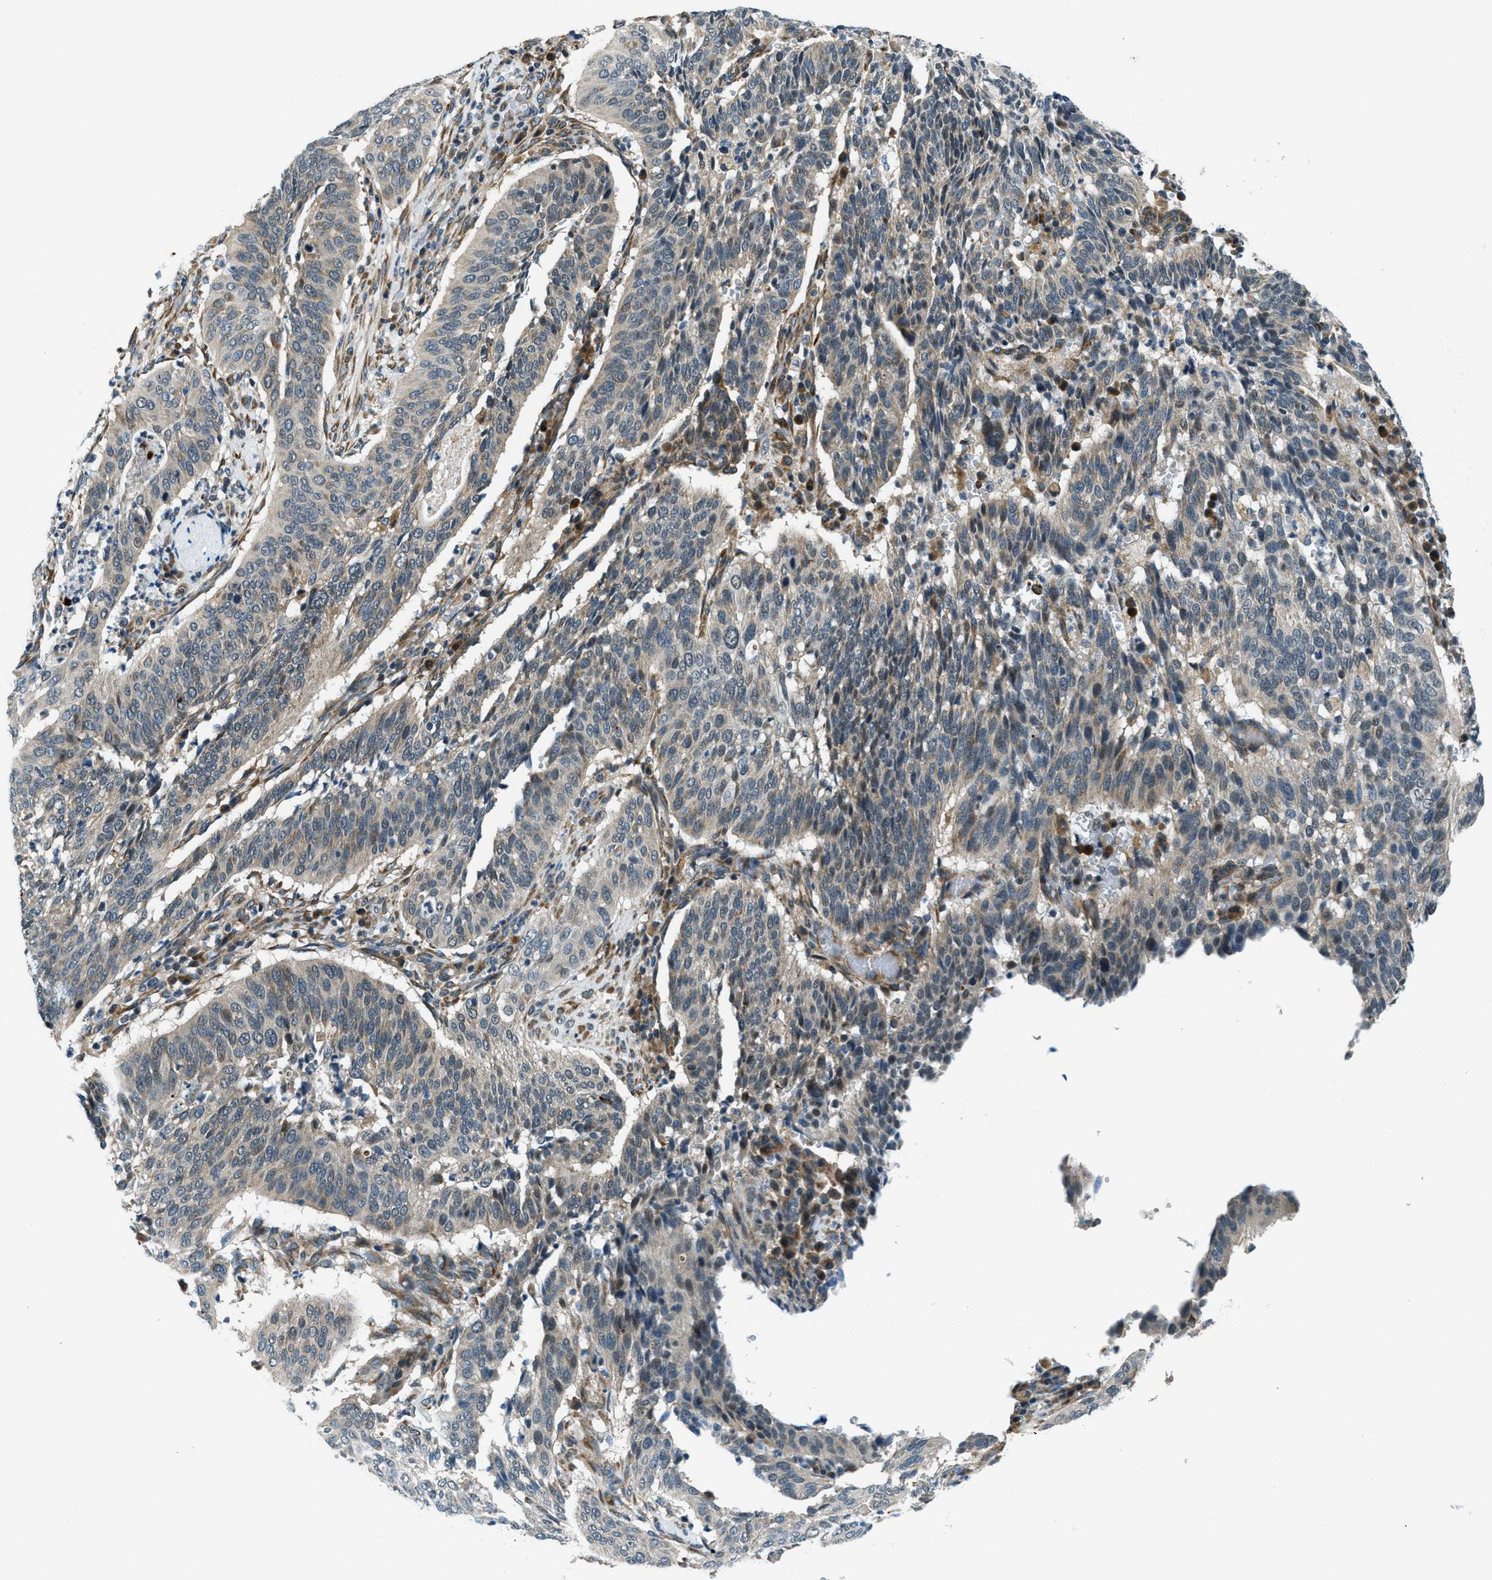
{"staining": {"intensity": "weak", "quantity": "<25%", "location": "cytoplasmic/membranous"}, "tissue": "cervical cancer", "cell_type": "Tumor cells", "image_type": "cancer", "snomed": [{"axis": "morphology", "description": "Normal tissue, NOS"}, {"axis": "morphology", "description": "Squamous cell carcinoma, NOS"}, {"axis": "topography", "description": "Cervix"}], "caption": "Immunohistochemistry of human squamous cell carcinoma (cervical) demonstrates no expression in tumor cells.", "gene": "GINM1", "patient": {"sex": "female", "age": 39}}